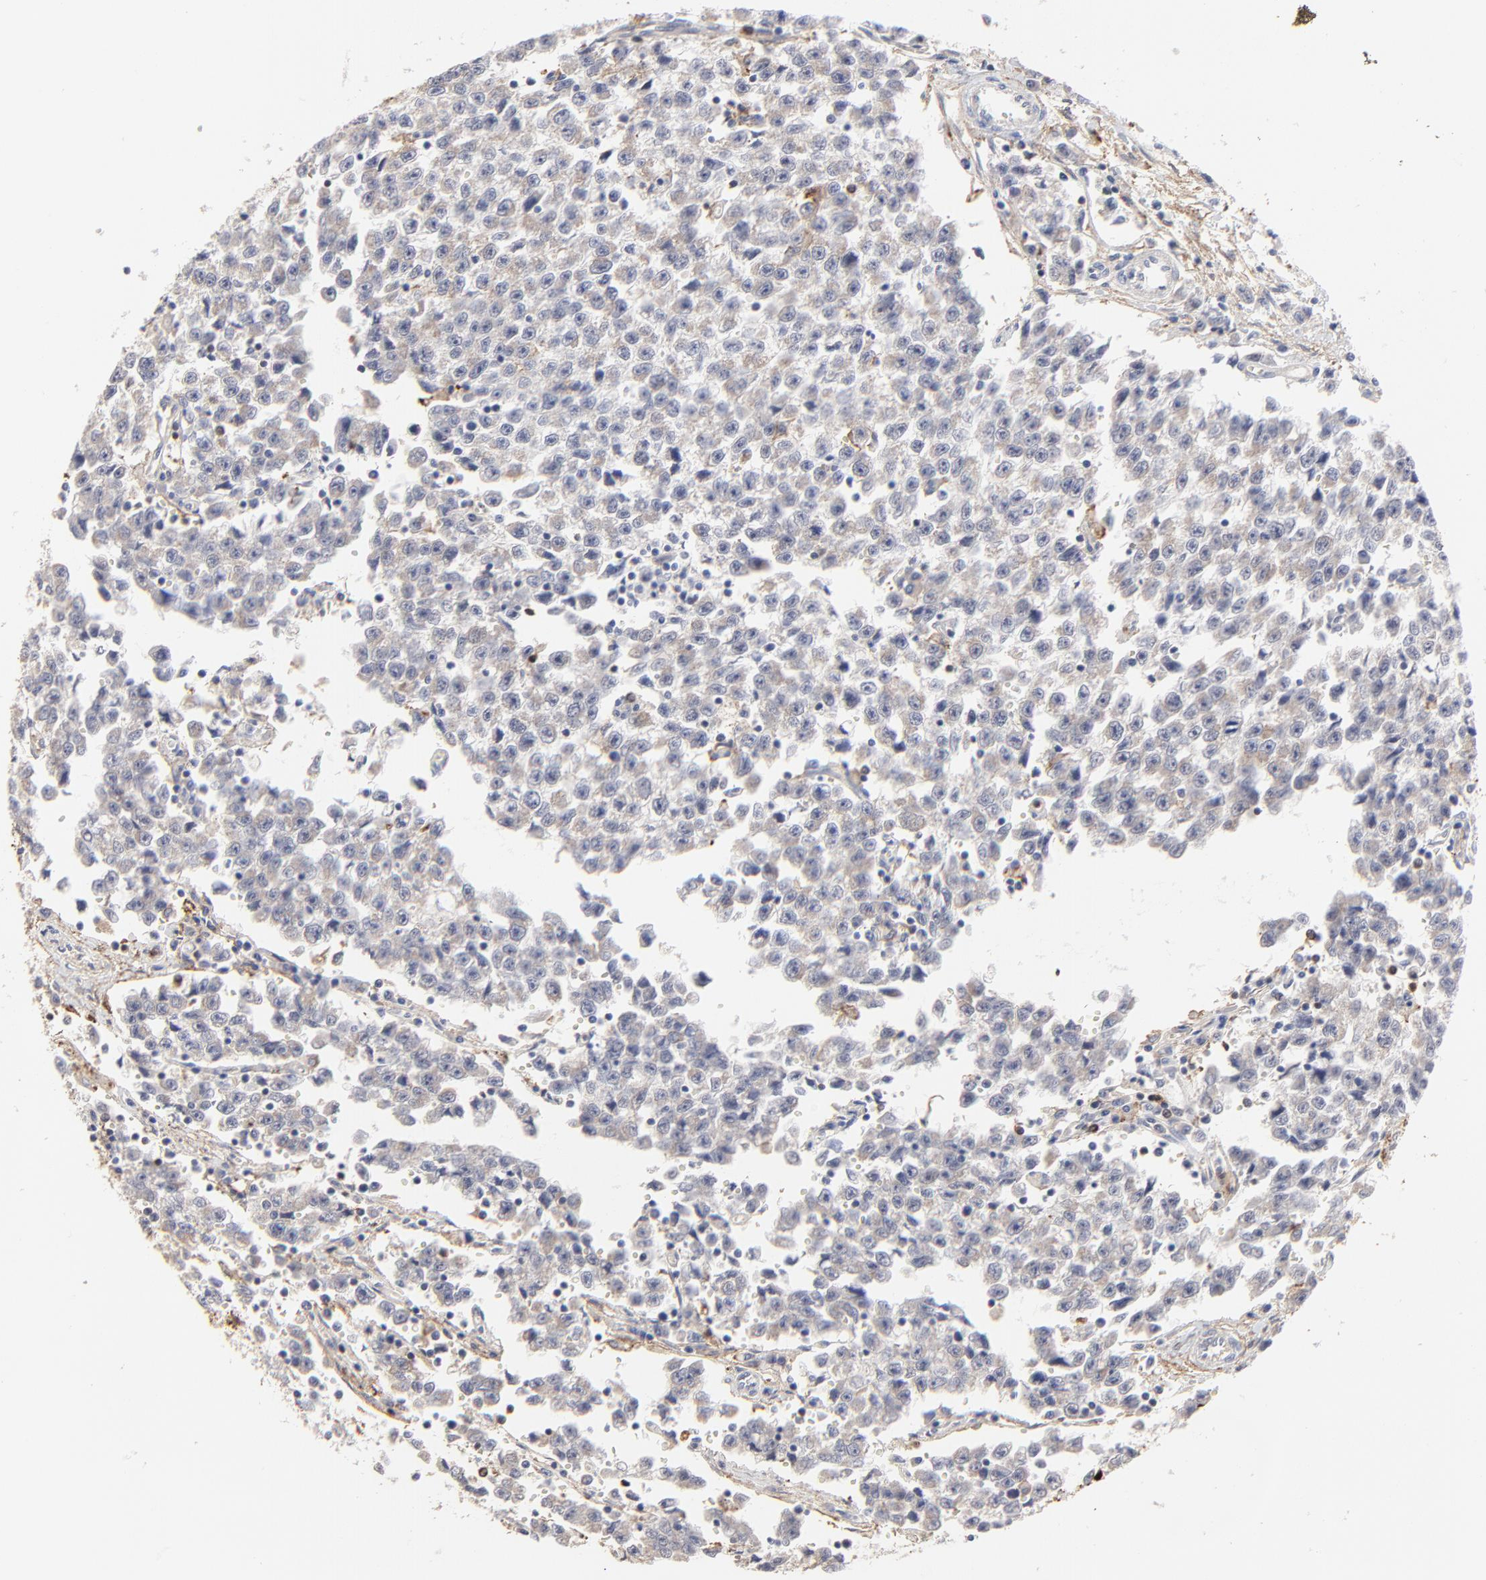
{"staining": {"intensity": "negative", "quantity": "none", "location": "none"}, "tissue": "testis cancer", "cell_type": "Tumor cells", "image_type": "cancer", "snomed": [{"axis": "morphology", "description": "Seminoma, NOS"}, {"axis": "topography", "description": "Testis"}], "caption": "Testis seminoma was stained to show a protein in brown. There is no significant staining in tumor cells.", "gene": "SLC6A14", "patient": {"sex": "male", "age": 35}}